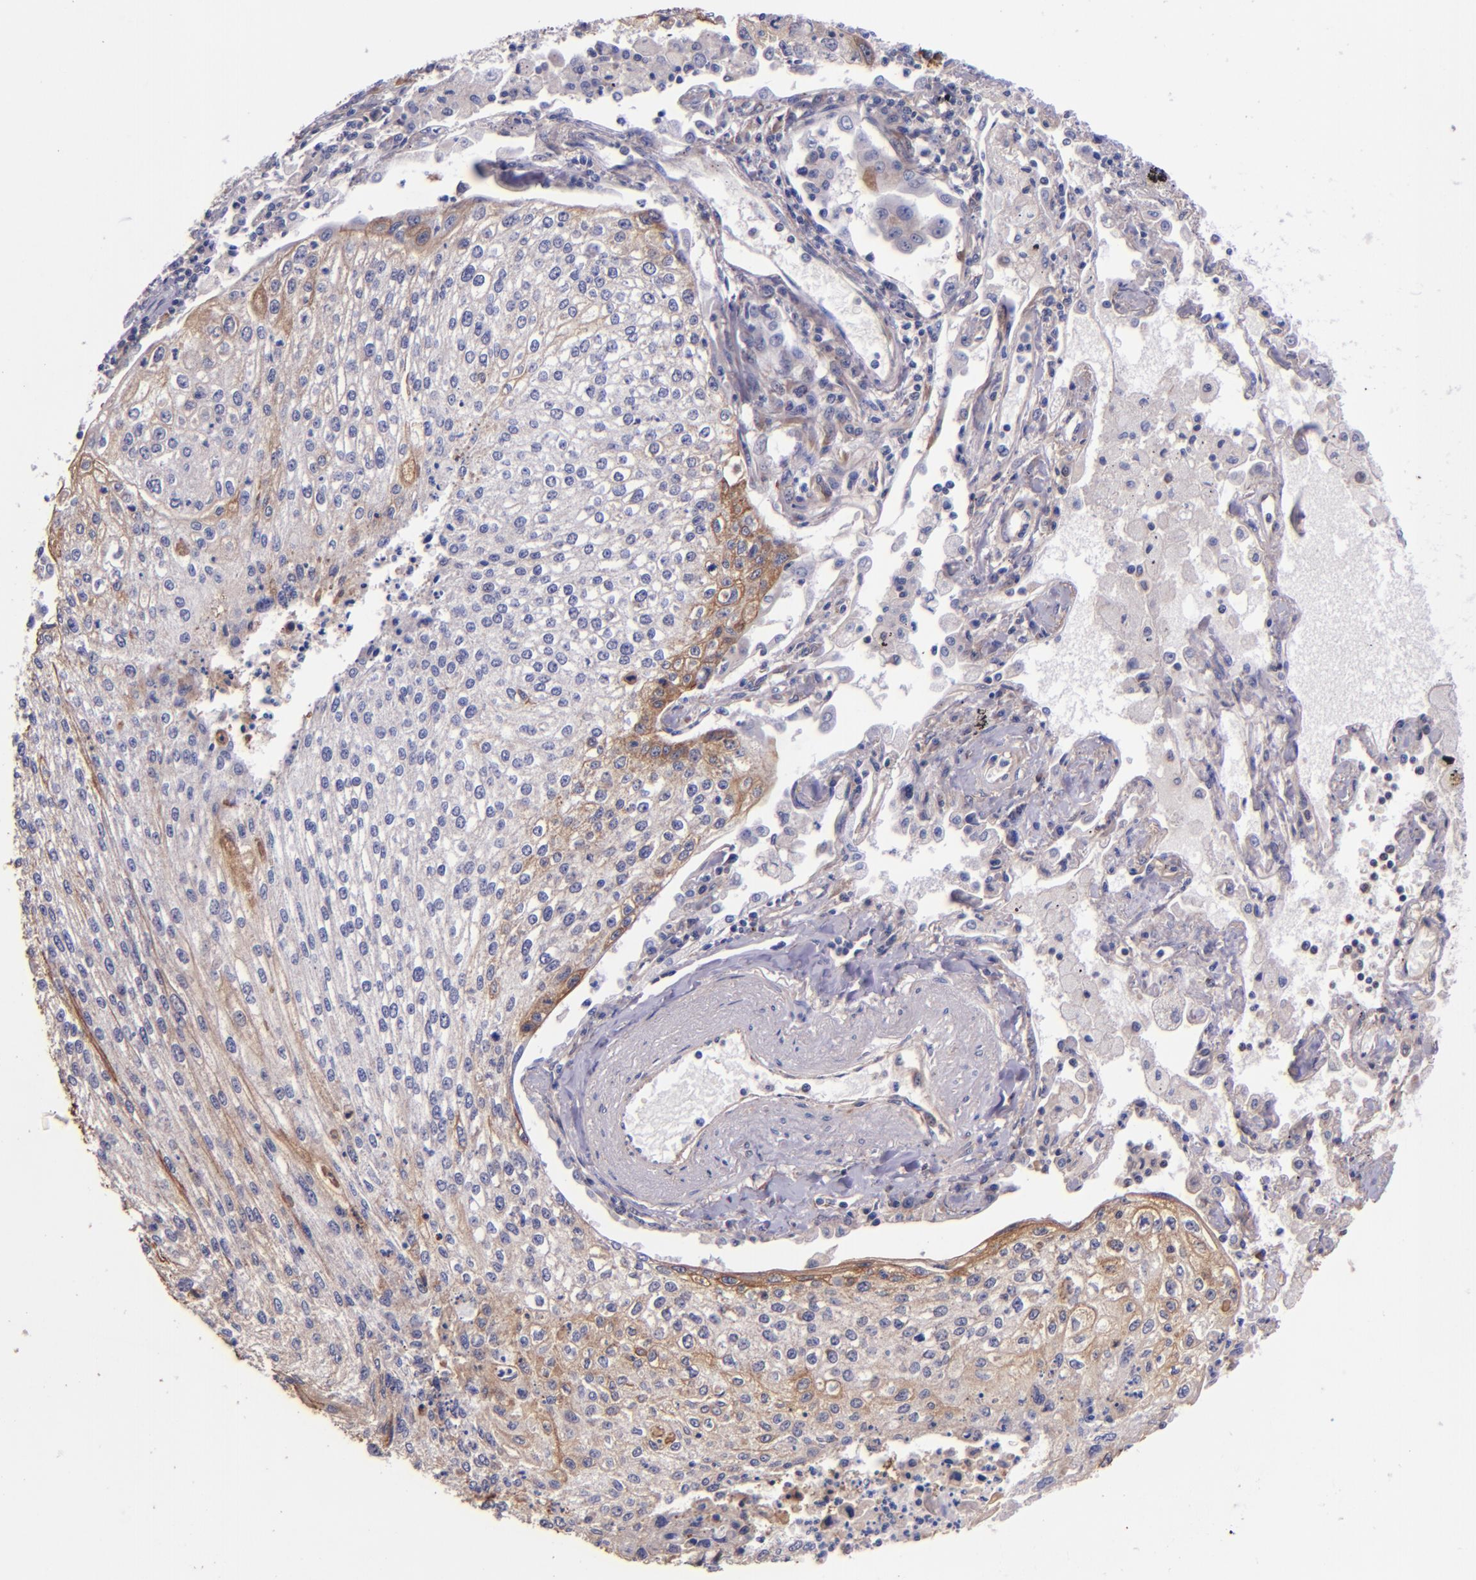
{"staining": {"intensity": "moderate", "quantity": "<25%", "location": "cytoplasmic/membranous"}, "tissue": "lung cancer", "cell_type": "Tumor cells", "image_type": "cancer", "snomed": [{"axis": "morphology", "description": "Squamous cell carcinoma, NOS"}, {"axis": "topography", "description": "Lung"}], "caption": "Immunohistochemical staining of human squamous cell carcinoma (lung) shows moderate cytoplasmic/membranous protein positivity in approximately <25% of tumor cells.", "gene": "SHC1", "patient": {"sex": "male", "age": 75}}